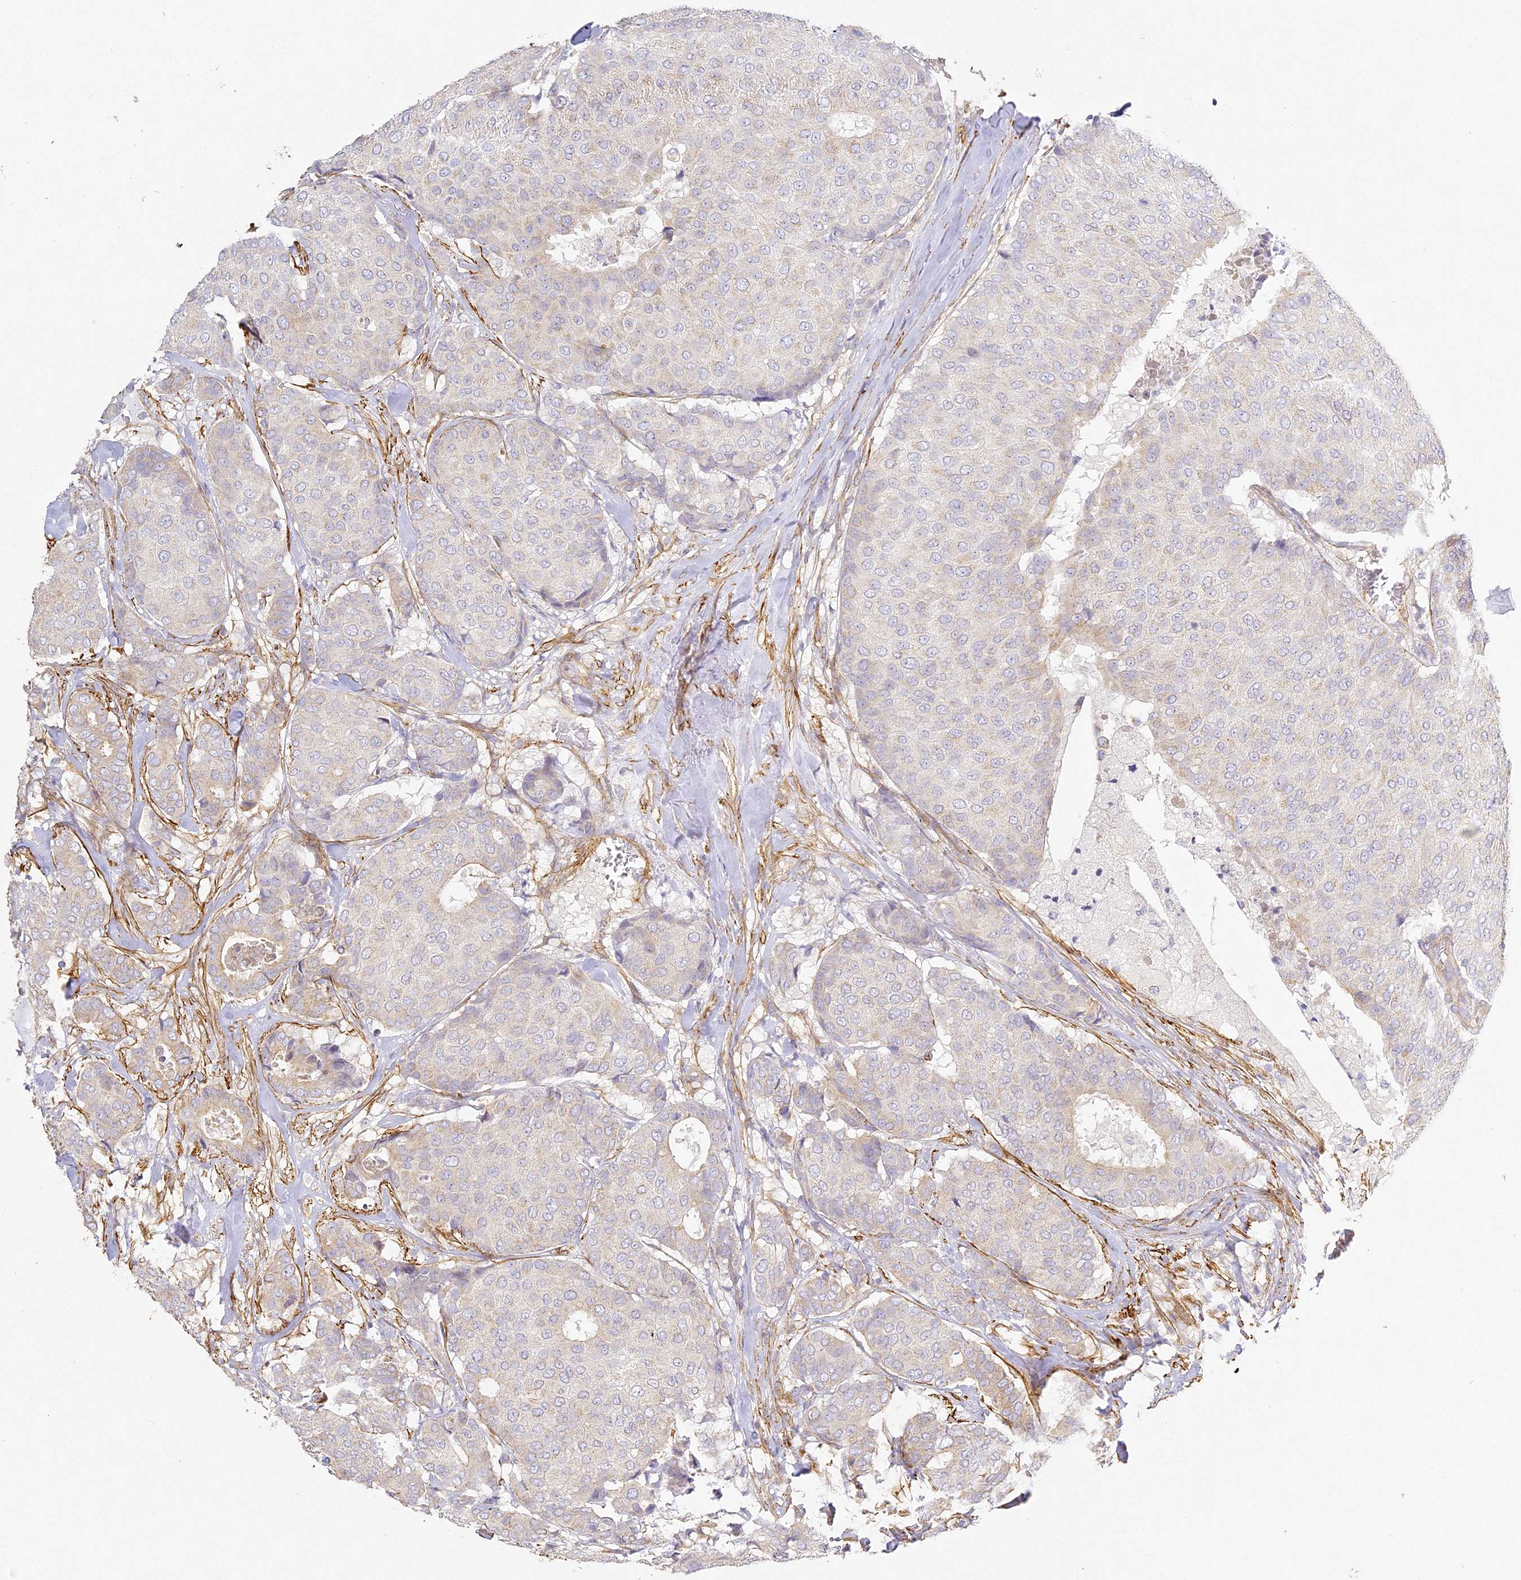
{"staining": {"intensity": "negative", "quantity": "none", "location": "none"}, "tissue": "breast cancer", "cell_type": "Tumor cells", "image_type": "cancer", "snomed": [{"axis": "morphology", "description": "Duct carcinoma"}, {"axis": "topography", "description": "Breast"}], "caption": "Tumor cells are negative for brown protein staining in breast cancer (intraductal carcinoma).", "gene": "MED28", "patient": {"sex": "female", "age": 75}}